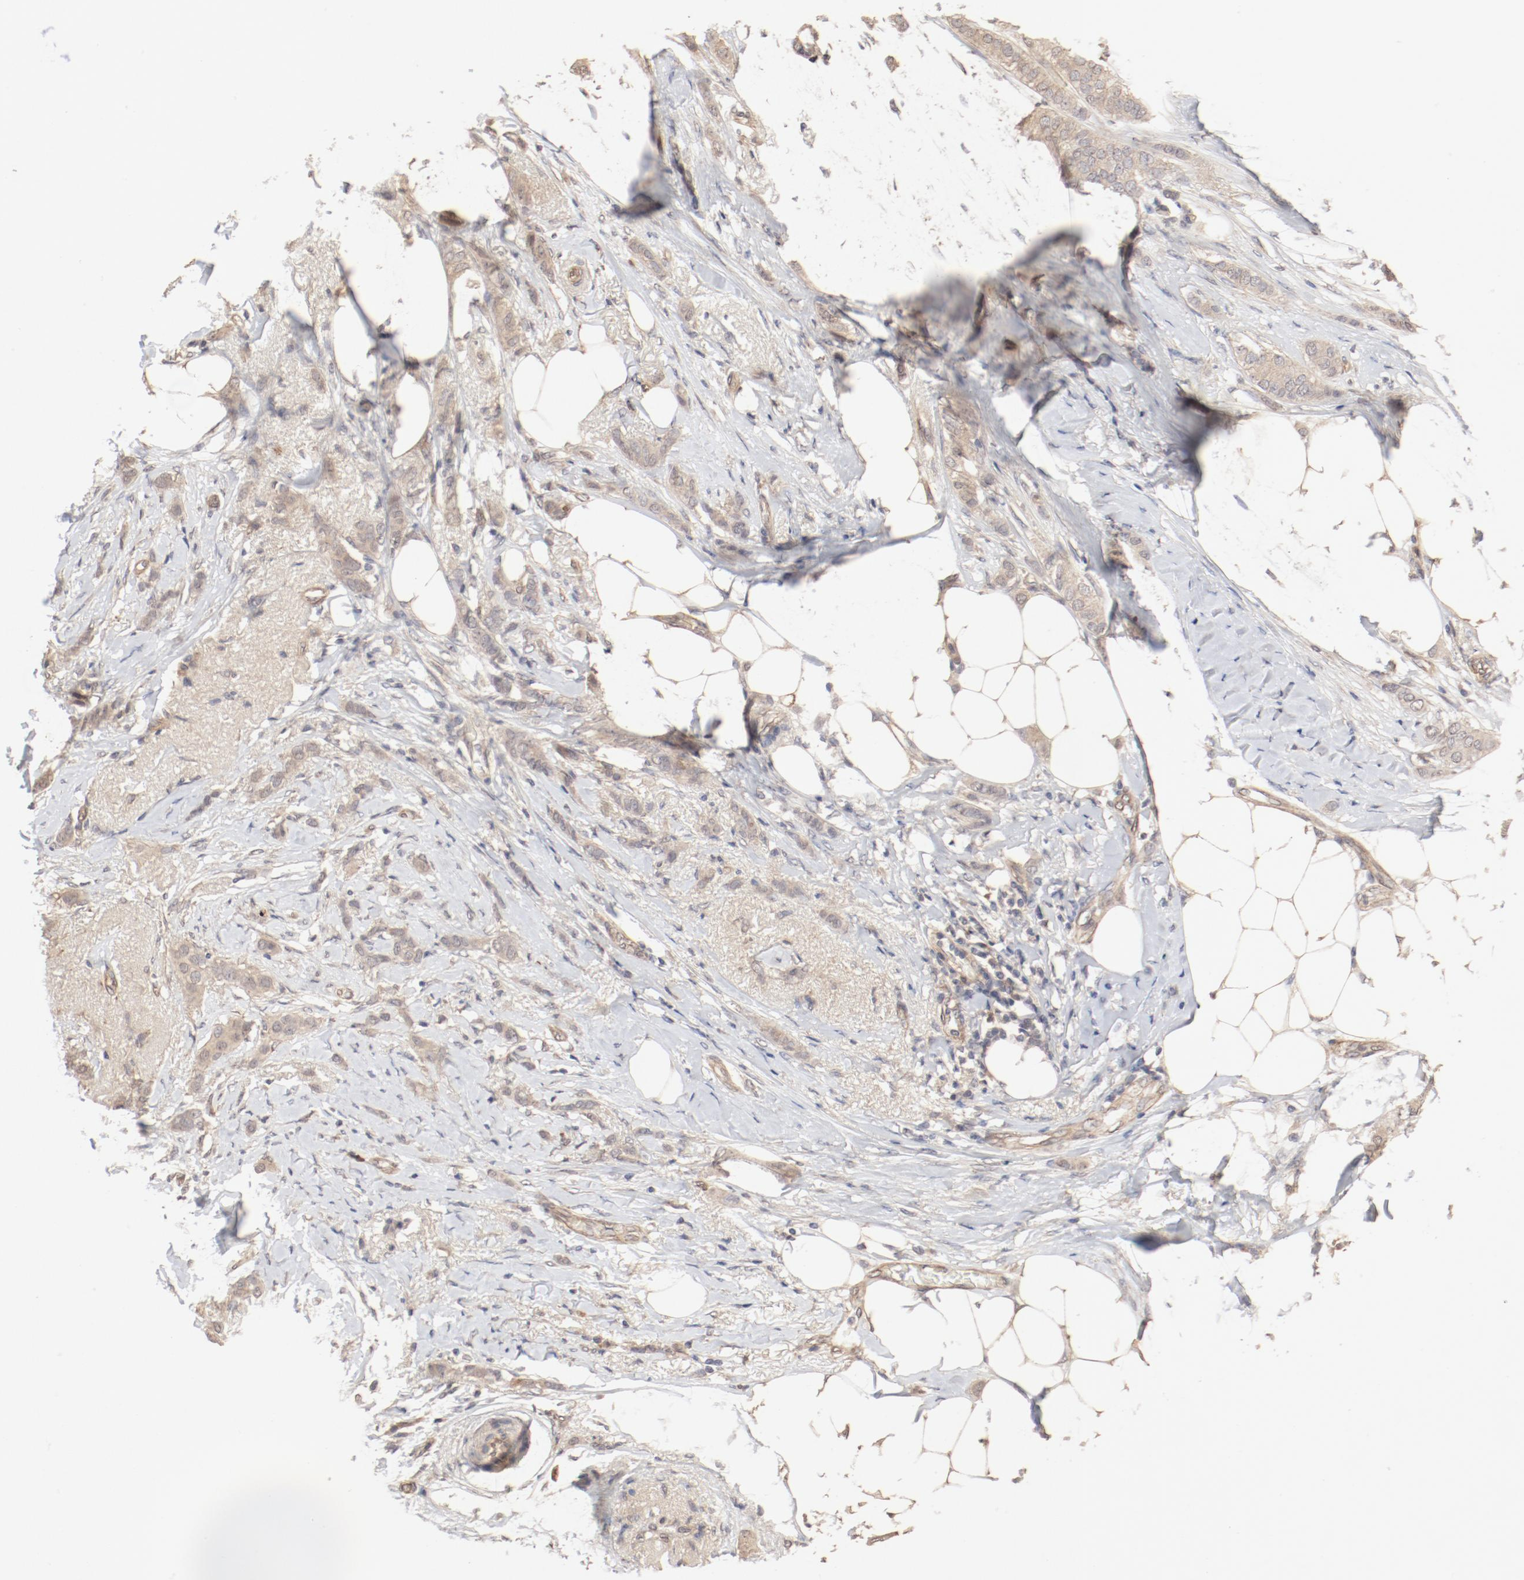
{"staining": {"intensity": "moderate", "quantity": ">75%", "location": "cytoplasmic/membranous"}, "tissue": "breast cancer", "cell_type": "Tumor cells", "image_type": "cancer", "snomed": [{"axis": "morphology", "description": "Lobular carcinoma"}, {"axis": "topography", "description": "Breast"}], "caption": "A brown stain highlights moderate cytoplasmic/membranous positivity of a protein in human breast cancer (lobular carcinoma) tumor cells.", "gene": "IL3RA", "patient": {"sex": "female", "age": 55}}